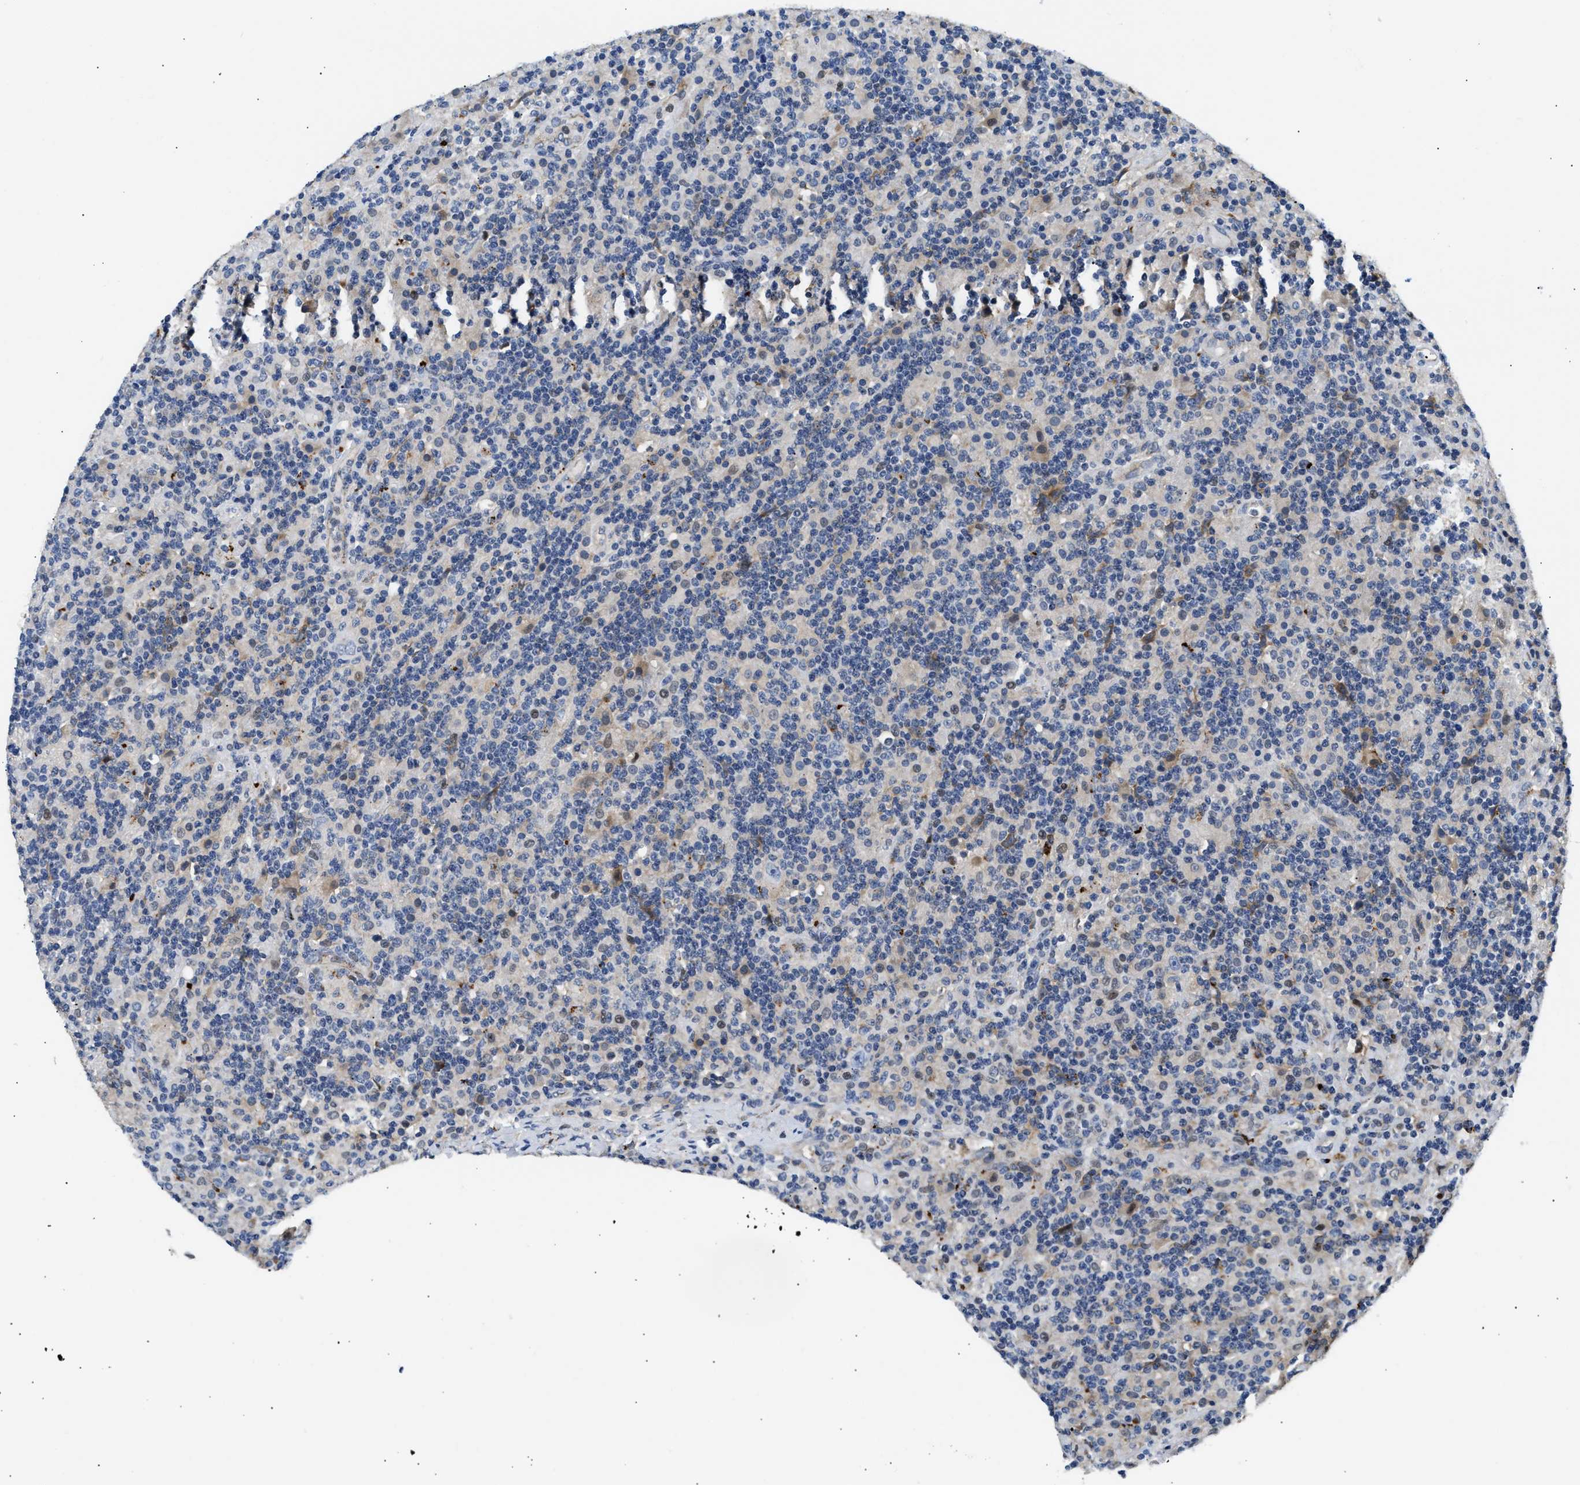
{"staining": {"intensity": "negative", "quantity": "none", "location": "none"}, "tissue": "lymphoma", "cell_type": "Tumor cells", "image_type": "cancer", "snomed": [{"axis": "morphology", "description": "Hodgkin's disease, NOS"}, {"axis": "topography", "description": "Lymph node"}], "caption": "Immunohistochemical staining of lymphoma shows no significant positivity in tumor cells. (DAB (3,3'-diaminobenzidine) immunohistochemistry with hematoxylin counter stain).", "gene": "PPM1L", "patient": {"sex": "male", "age": 70}}